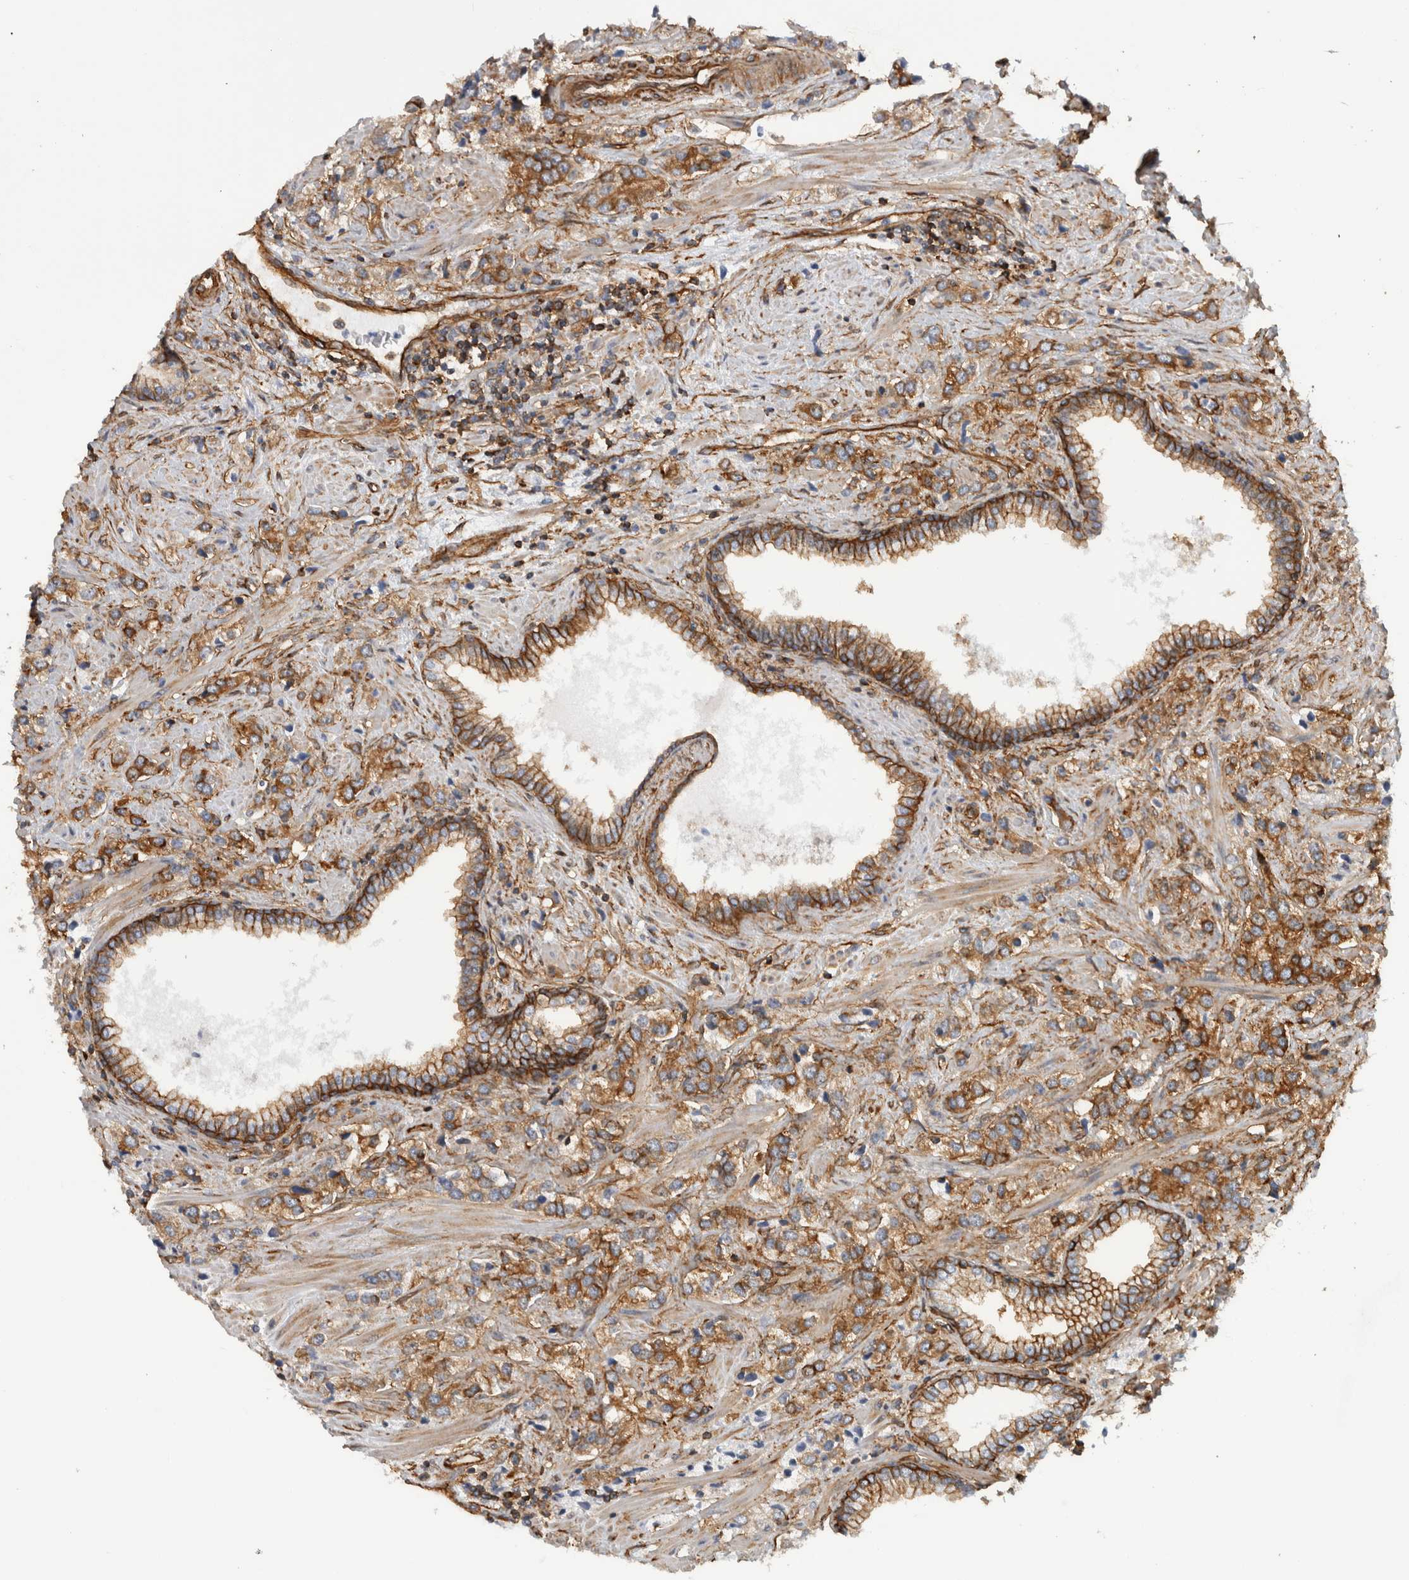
{"staining": {"intensity": "strong", "quantity": ">75%", "location": "cytoplasmic/membranous"}, "tissue": "prostate cancer", "cell_type": "Tumor cells", "image_type": "cancer", "snomed": [{"axis": "morphology", "description": "Adenocarcinoma, High grade"}, {"axis": "topography", "description": "Prostate"}], "caption": "Immunohistochemical staining of high-grade adenocarcinoma (prostate) displays high levels of strong cytoplasmic/membranous protein staining in approximately >75% of tumor cells.", "gene": "AHNAK", "patient": {"sex": "male", "age": 66}}